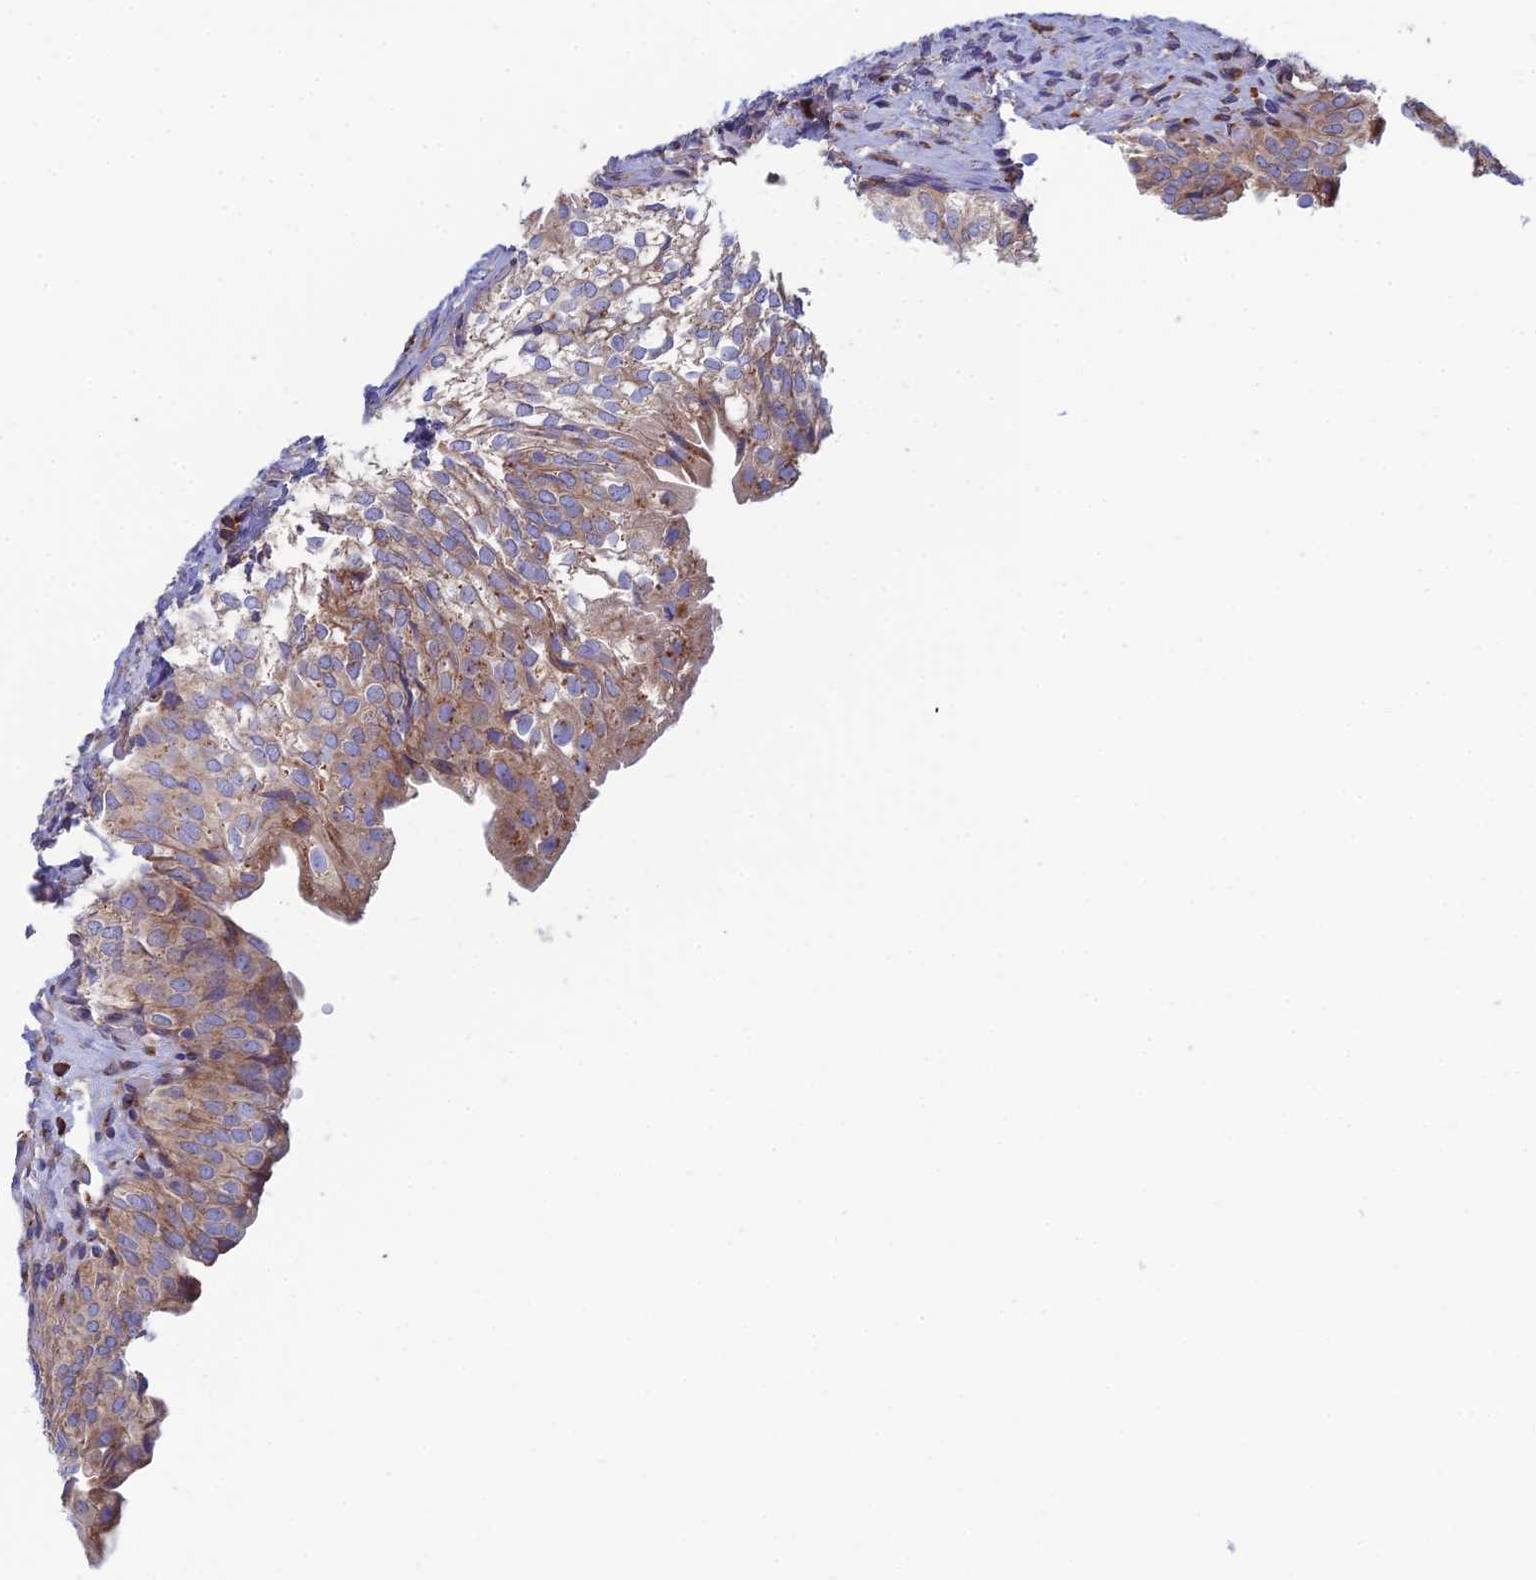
{"staining": {"intensity": "moderate", "quantity": ">75%", "location": "cytoplasmic/membranous"}, "tissue": "urinary bladder", "cell_type": "Urothelial cells", "image_type": "normal", "snomed": [{"axis": "morphology", "description": "Normal tissue, NOS"}, {"axis": "topography", "description": "Urinary bladder"}], "caption": "Normal urinary bladder reveals moderate cytoplasmic/membranous staining in about >75% of urothelial cells.", "gene": "CLCN3", "patient": {"sex": "male", "age": 55}}